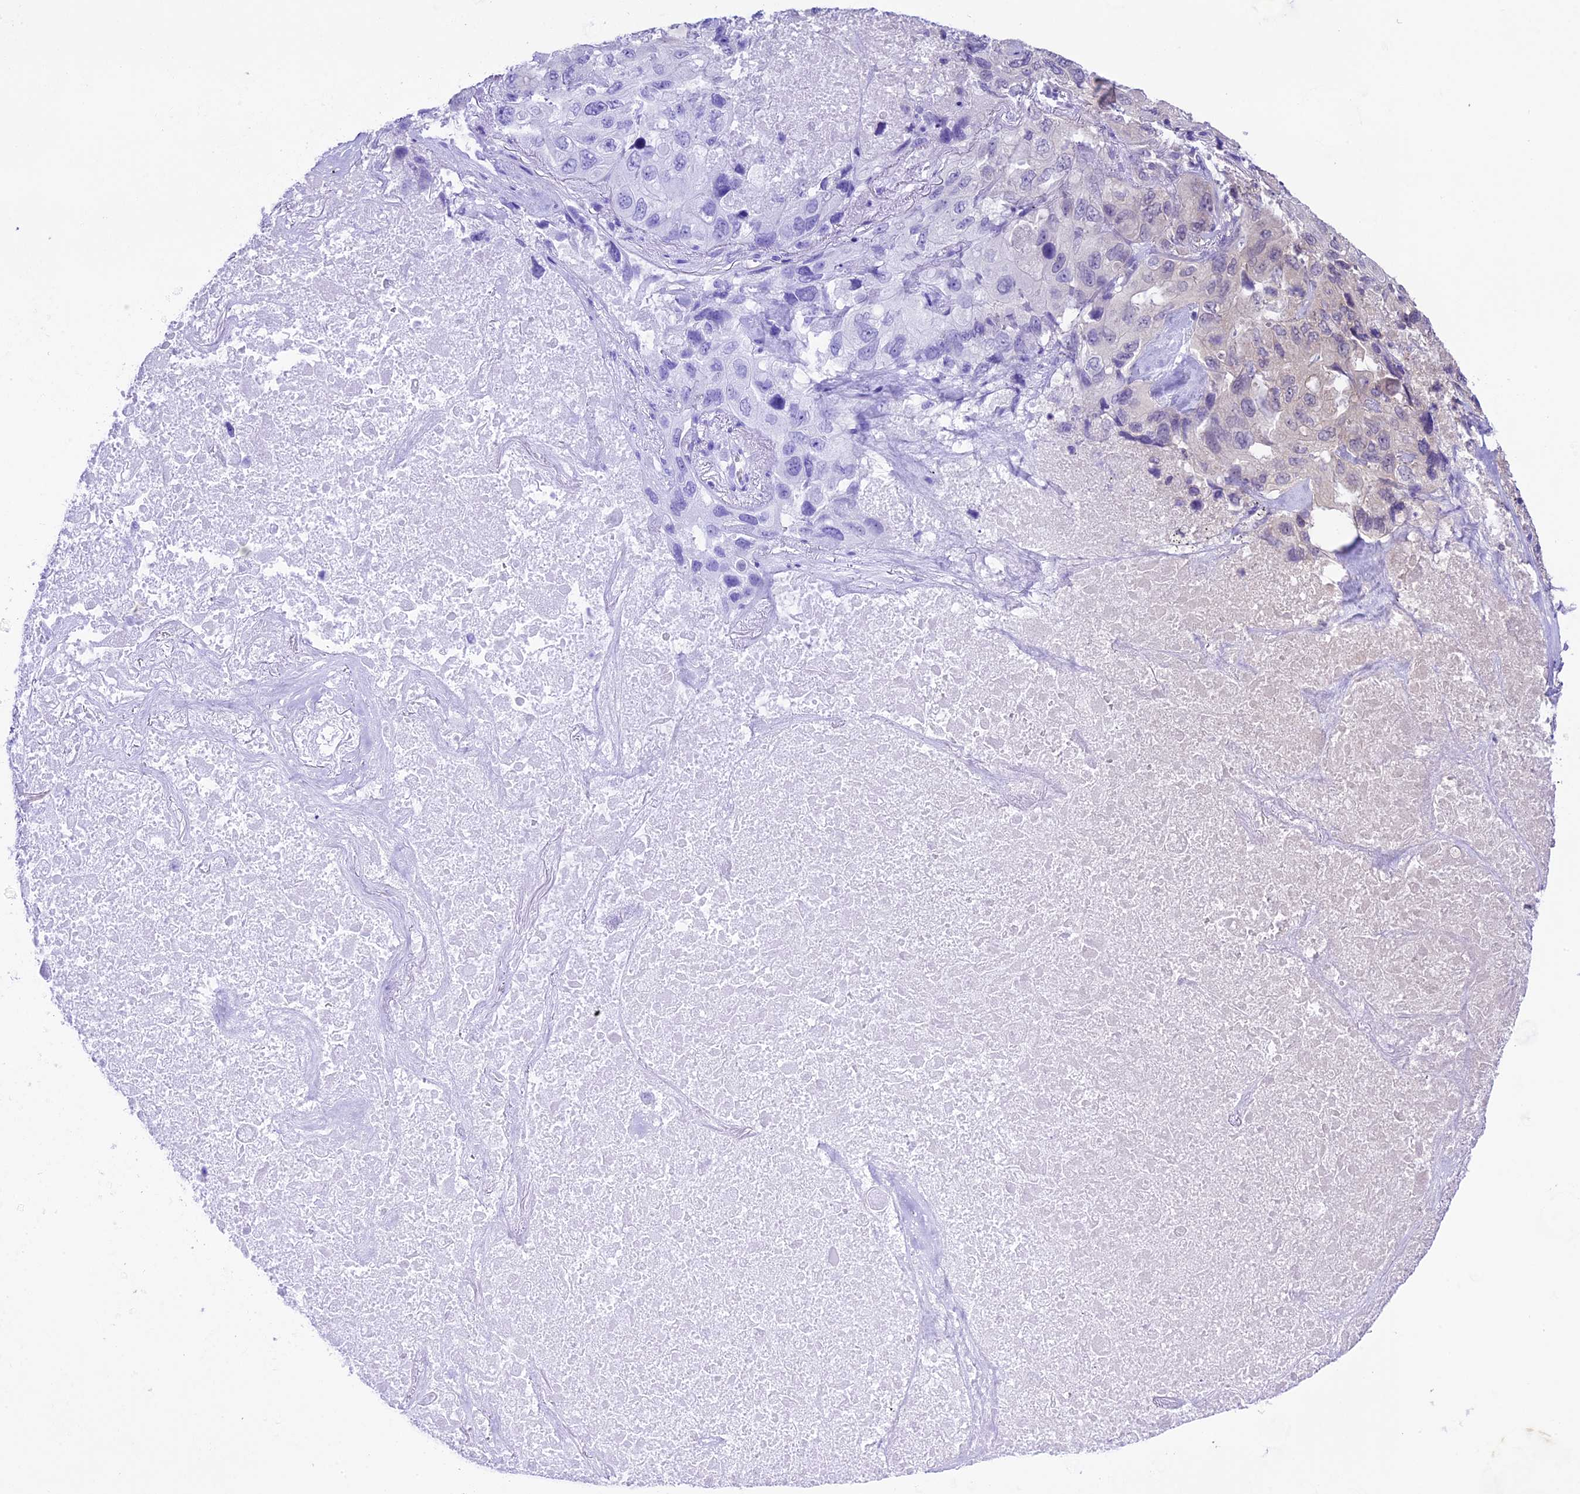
{"staining": {"intensity": "negative", "quantity": "none", "location": "none"}, "tissue": "lung cancer", "cell_type": "Tumor cells", "image_type": "cancer", "snomed": [{"axis": "morphology", "description": "Squamous cell carcinoma, NOS"}, {"axis": "topography", "description": "Lung"}], "caption": "IHC of human lung cancer reveals no expression in tumor cells.", "gene": "SPRED1", "patient": {"sex": "female", "age": 73}}